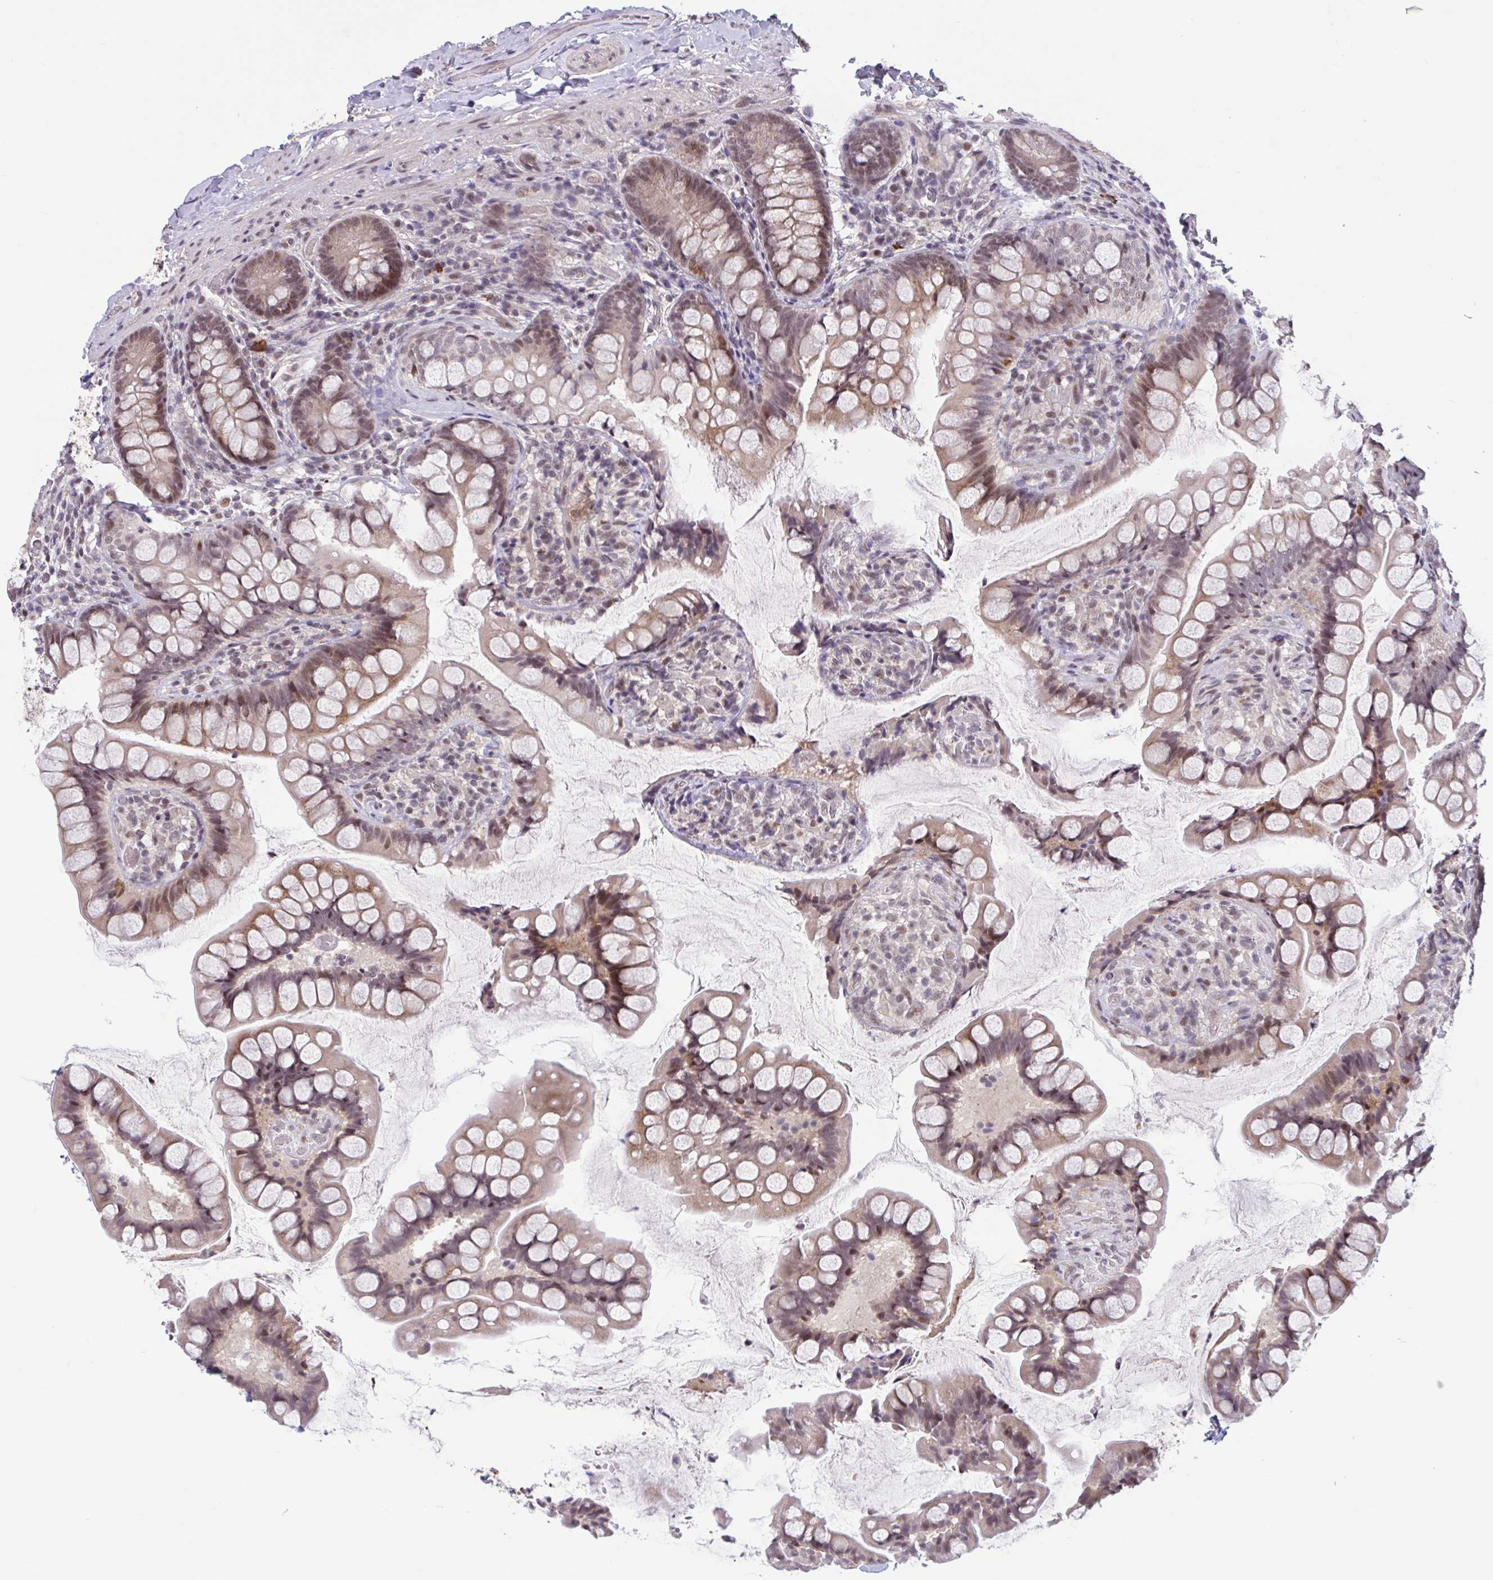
{"staining": {"intensity": "moderate", "quantity": "25%-75%", "location": "cytoplasmic/membranous,nuclear"}, "tissue": "small intestine", "cell_type": "Glandular cells", "image_type": "normal", "snomed": [{"axis": "morphology", "description": "Normal tissue, NOS"}, {"axis": "topography", "description": "Small intestine"}], "caption": "High-power microscopy captured an immunohistochemistry photomicrograph of normal small intestine, revealing moderate cytoplasmic/membranous,nuclear positivity in approximately 25%-75% of glandular cells.", "gene": "ZNF414", "patient": {"sex": "male", "age": 70}}